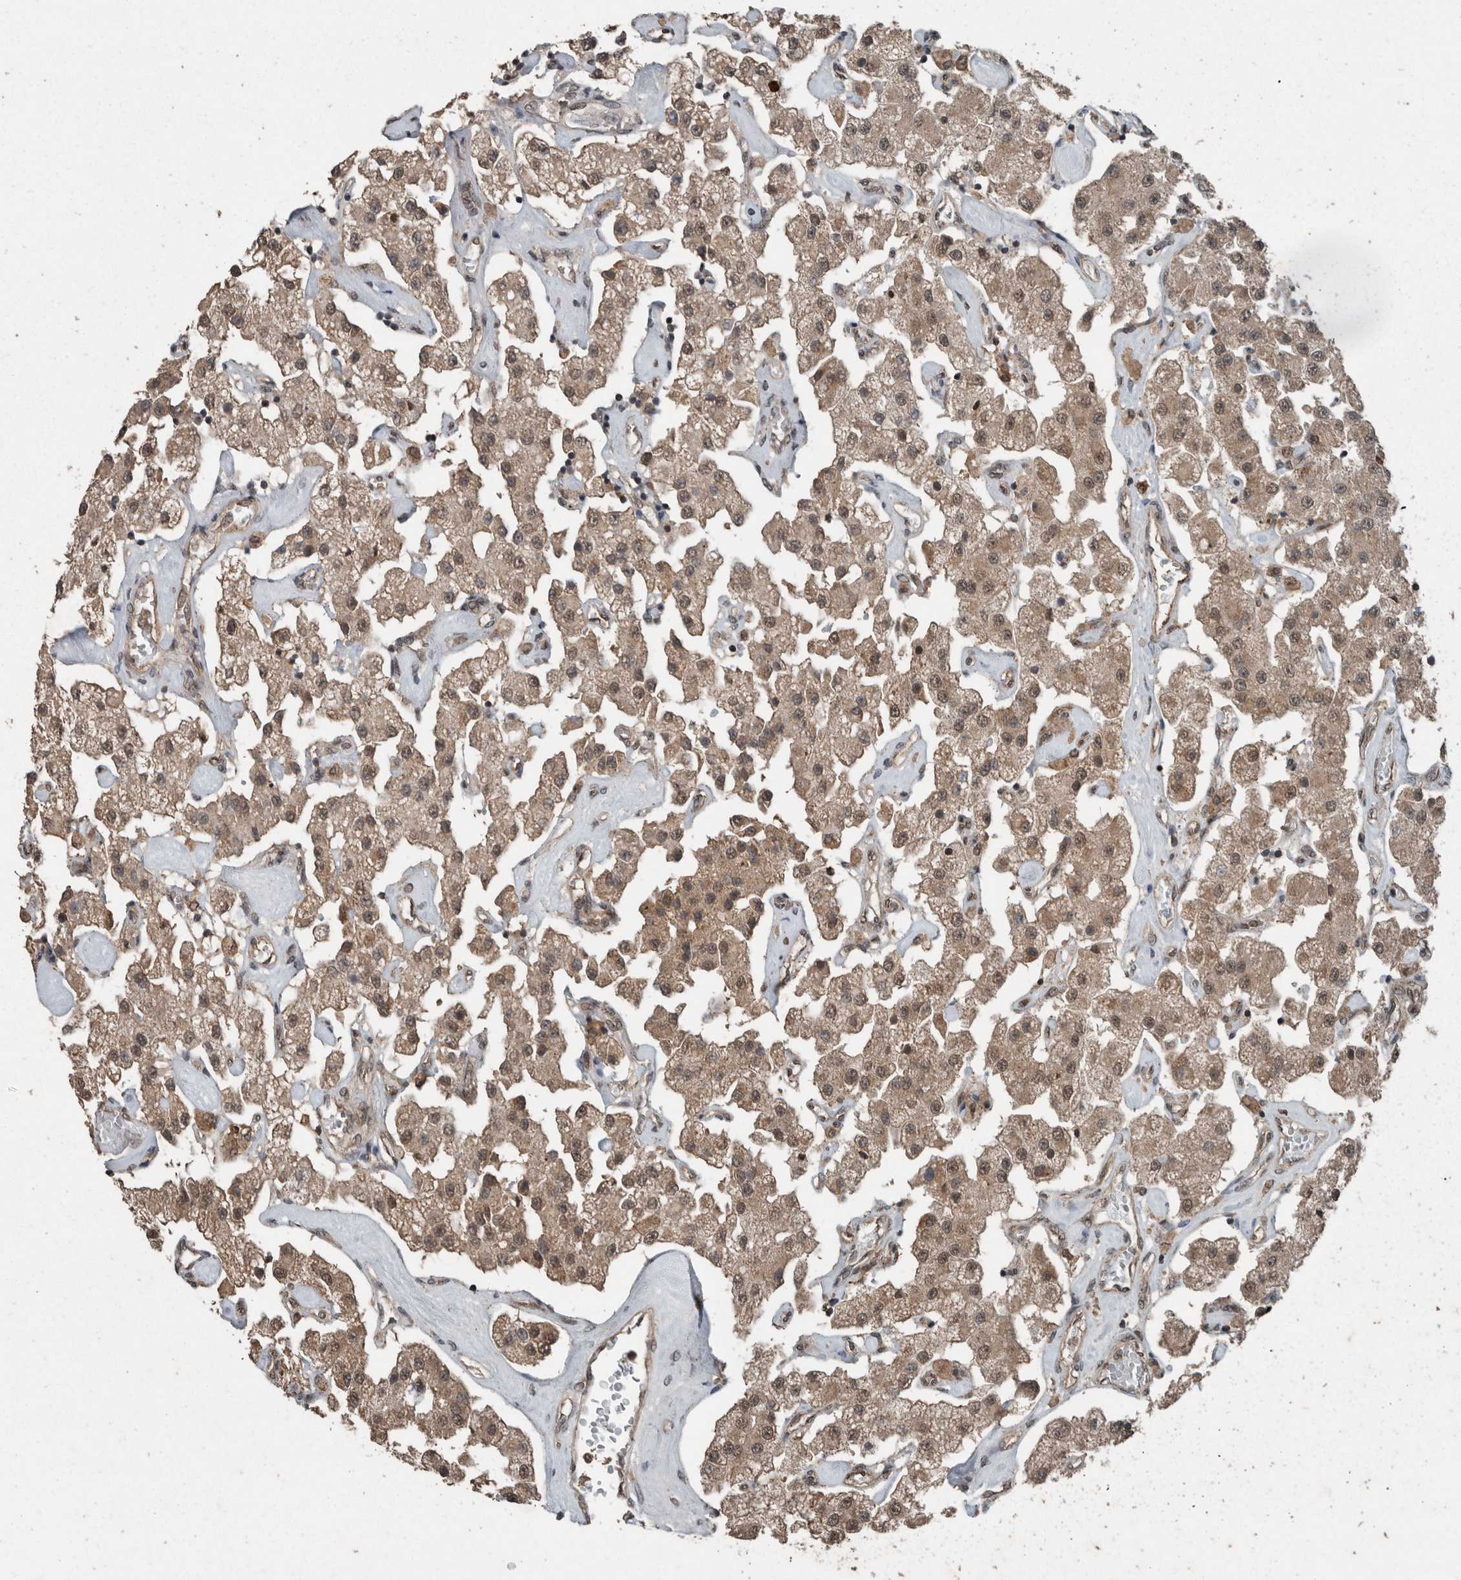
{"staining": {"intensity": "weak", "quantity": ">75%", "location": "cytoplasmic/membranous"}, "tissue": "carcinoid", "cell_type": "Tumor cells", "image_type": "cancer", "snomed": [{"axis": "morphology", "description": "Carcinoid, malignant, NOS"}, {"axis": "topography", "description": "Pancreas"}], "caption": "Human carcinoid (malignant) stained with a brown dye displays weak cytoplasmic/membranous positive expression in about >75% of tumor cells.", "gene": "MYO1E", "patient": {"sex": "male", "age": 41}}